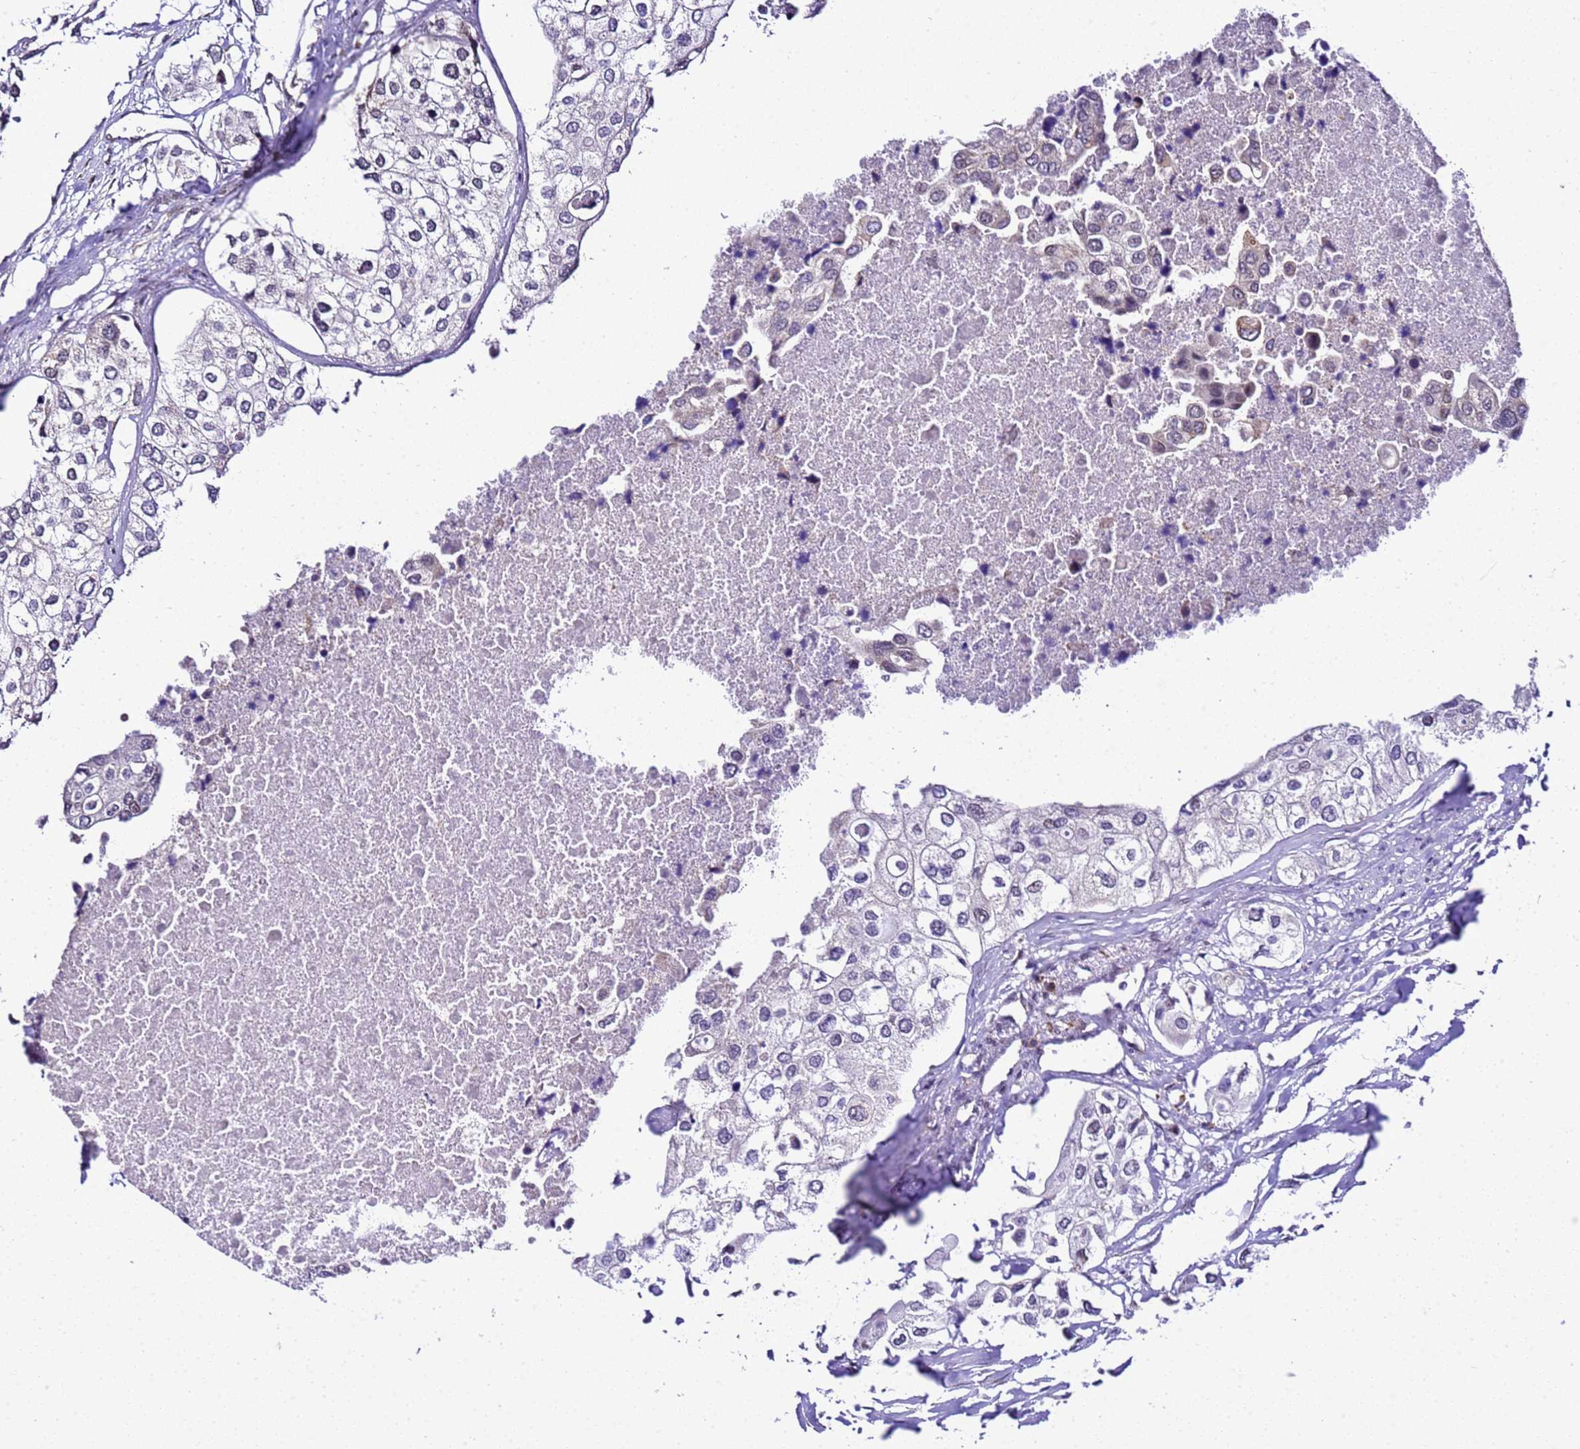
{"staining": {"intensity": "negative", "quantity": "none", "location": "none"}, "tissue": "urothelial cancer", "cell_type": "Tumor cells", "image_type": "cancer", "snomed": [{"axis": "morphology", "description": "Urothelial carcinoma, High grade"}, {"axis": "topography", "description": "Urinary bladder"}], "caption": "A photomicrograph of human urothelial carcinoma (high-grade) is negative for staining in tumor cells.", "gene": "SMN1", "patient": {"sex": "male", "age": 64}}